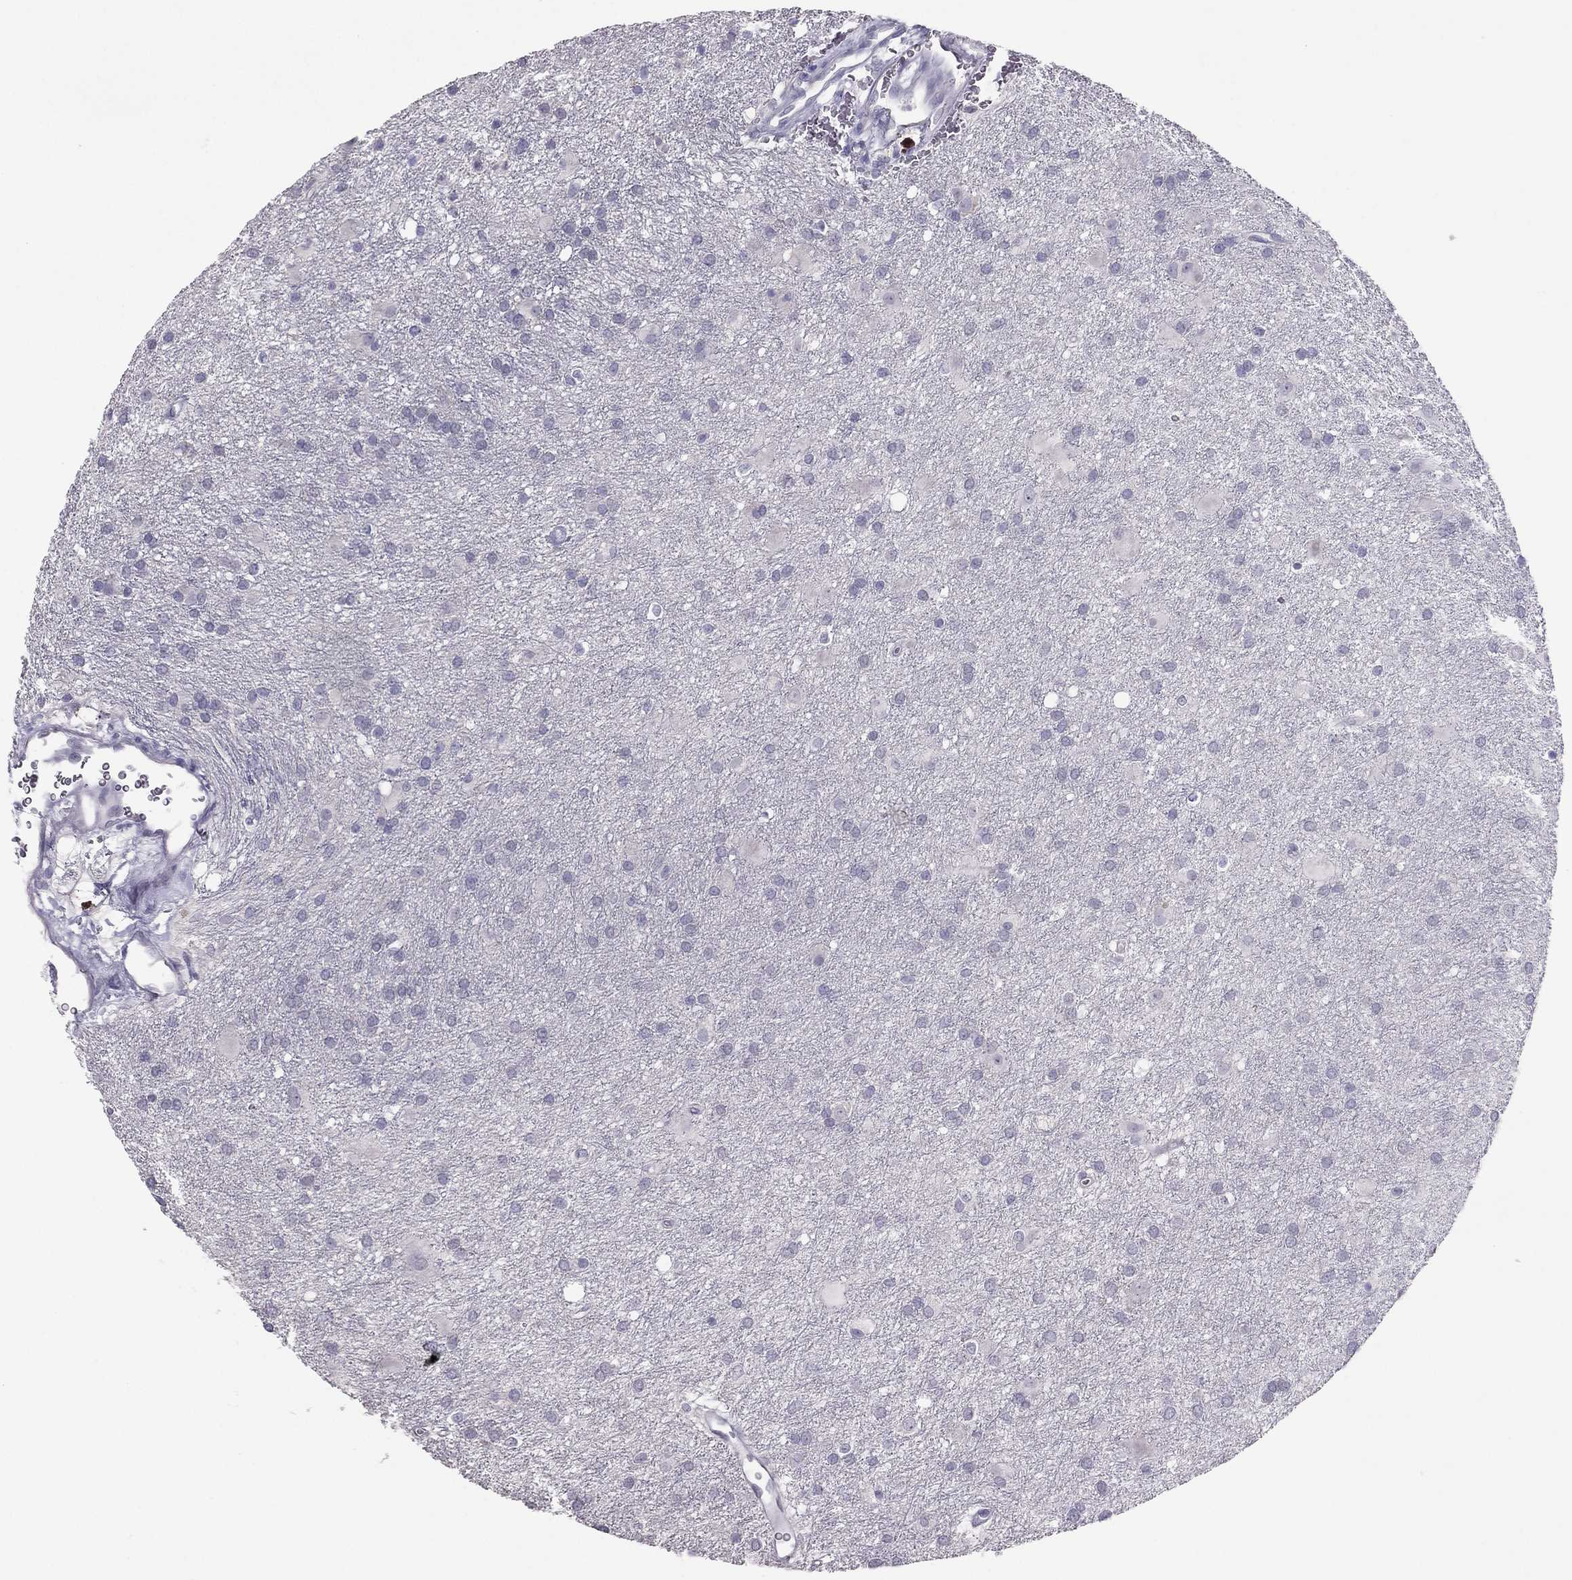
{"staining": {"intensity": "negative", "quantity": "none", "location": "none"}, "tissue": "glioma", "cell_type": "Tumor cells", "image_type": "cancer", "snomed": [{"axis": "morphology", "description": "Glioma, malignant, Low grade"}, {"axis": "topography", "description": "Brain"}], "caption": "Protein analysis of glioma reveals no significant positivity in tumor cells.", "gene": "RHO", "patient": {"sex": "male", "age": 58}}